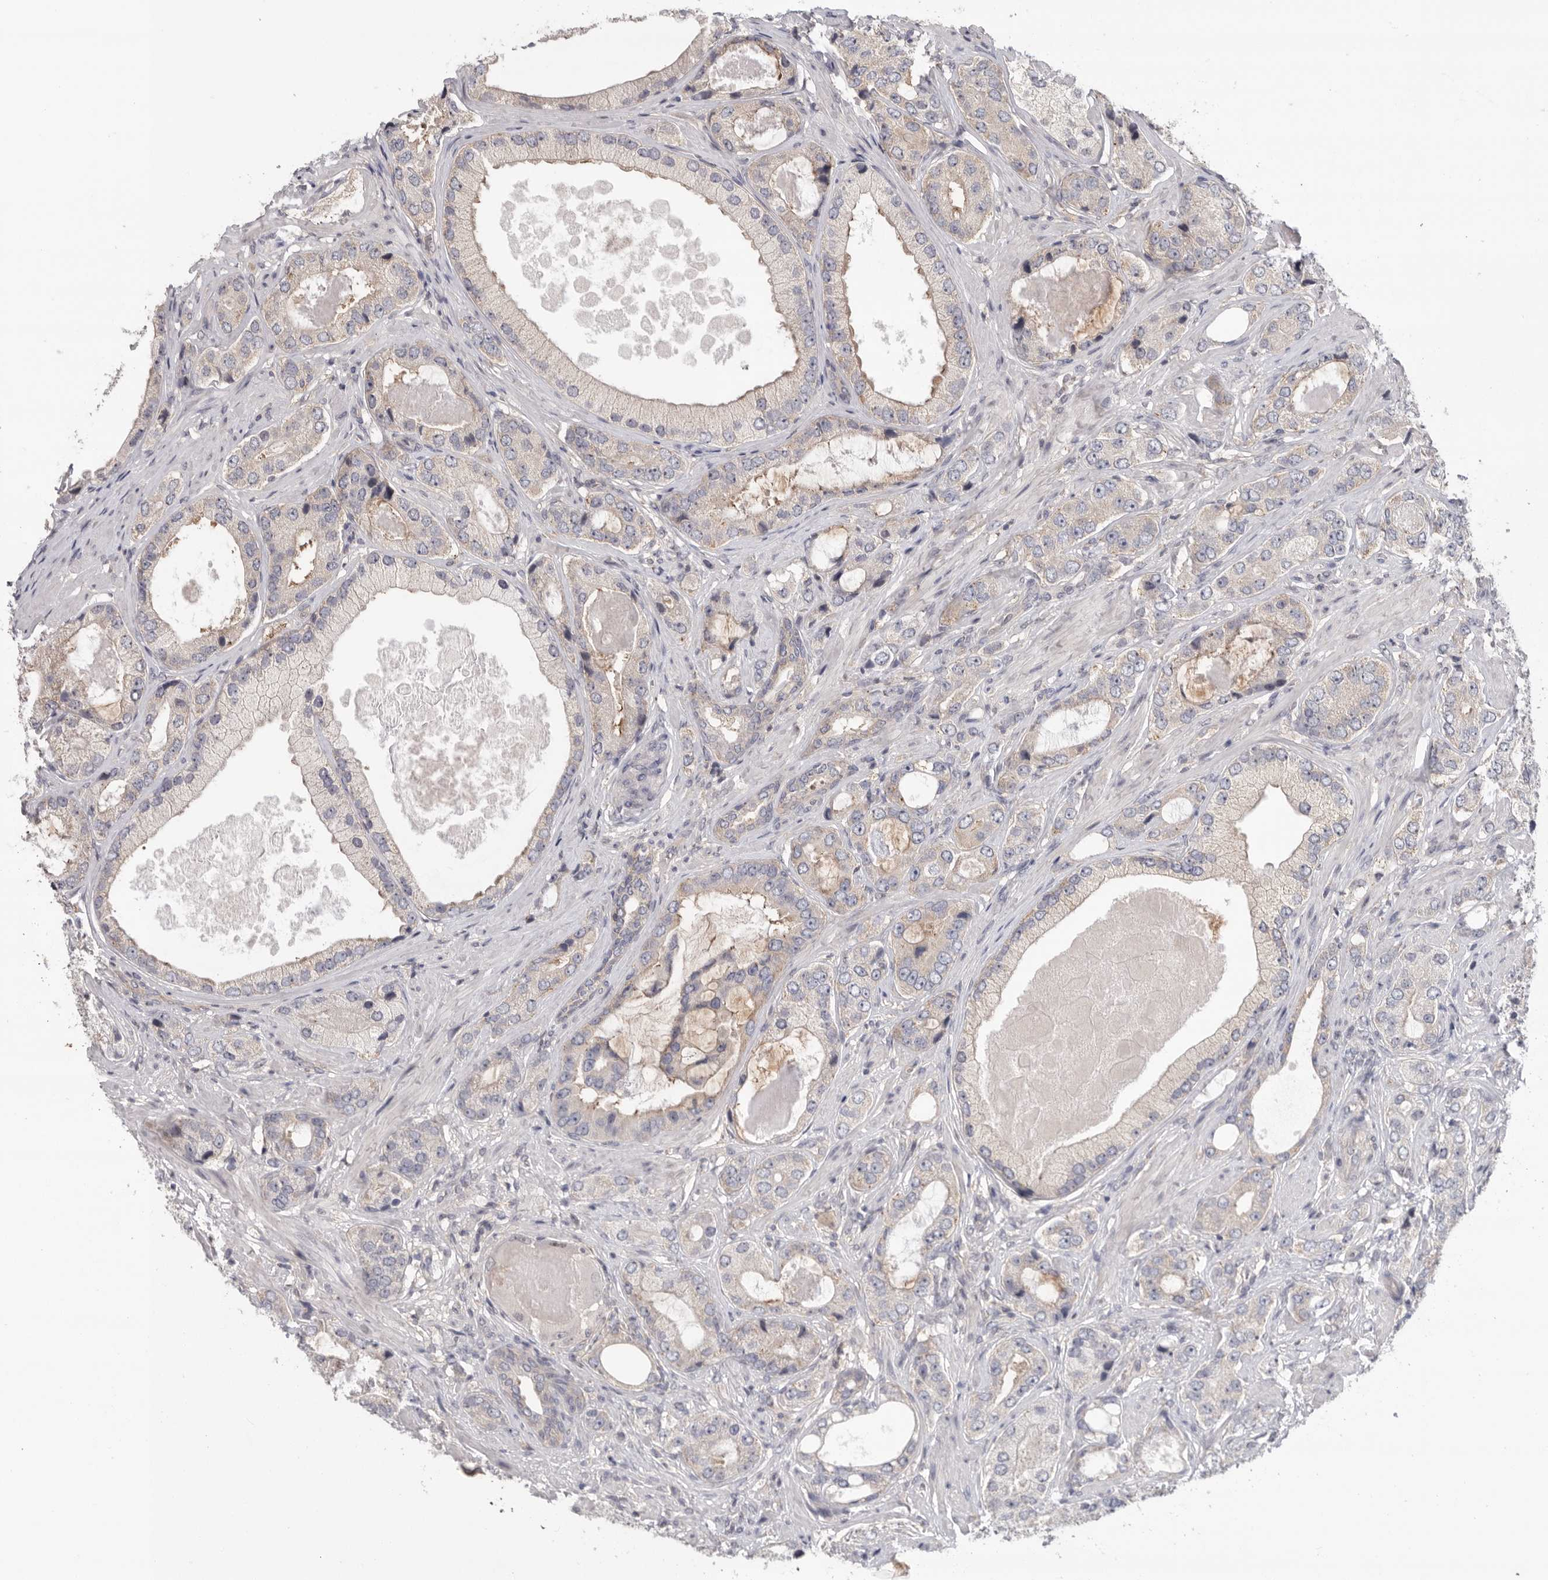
{"staining": {"intensity": "weak", "quantity": "<25%", "location": "cytoplasmic/membranous"}, "tissue": "prostate cancer", "cell_type": "Tumor cells", "image_type": "cancer", "snomed": [{"axis": "morphology", "description": "Normal tissue, NOS"}, {"axis": "morphology", "description": "Adenocarcinoma, High grade"}, {"axis": "topography", "description": "Prostate"}, {"axis": "topography", "description": "Peripheral nerve tissue"}], "caption": "Micrograph shows no significant protein expression in tumor cells of adenocarcinoma (high-grade) (prostate).", "gene": "KLK5", "patient": {"sex": "male", "age": 59}}